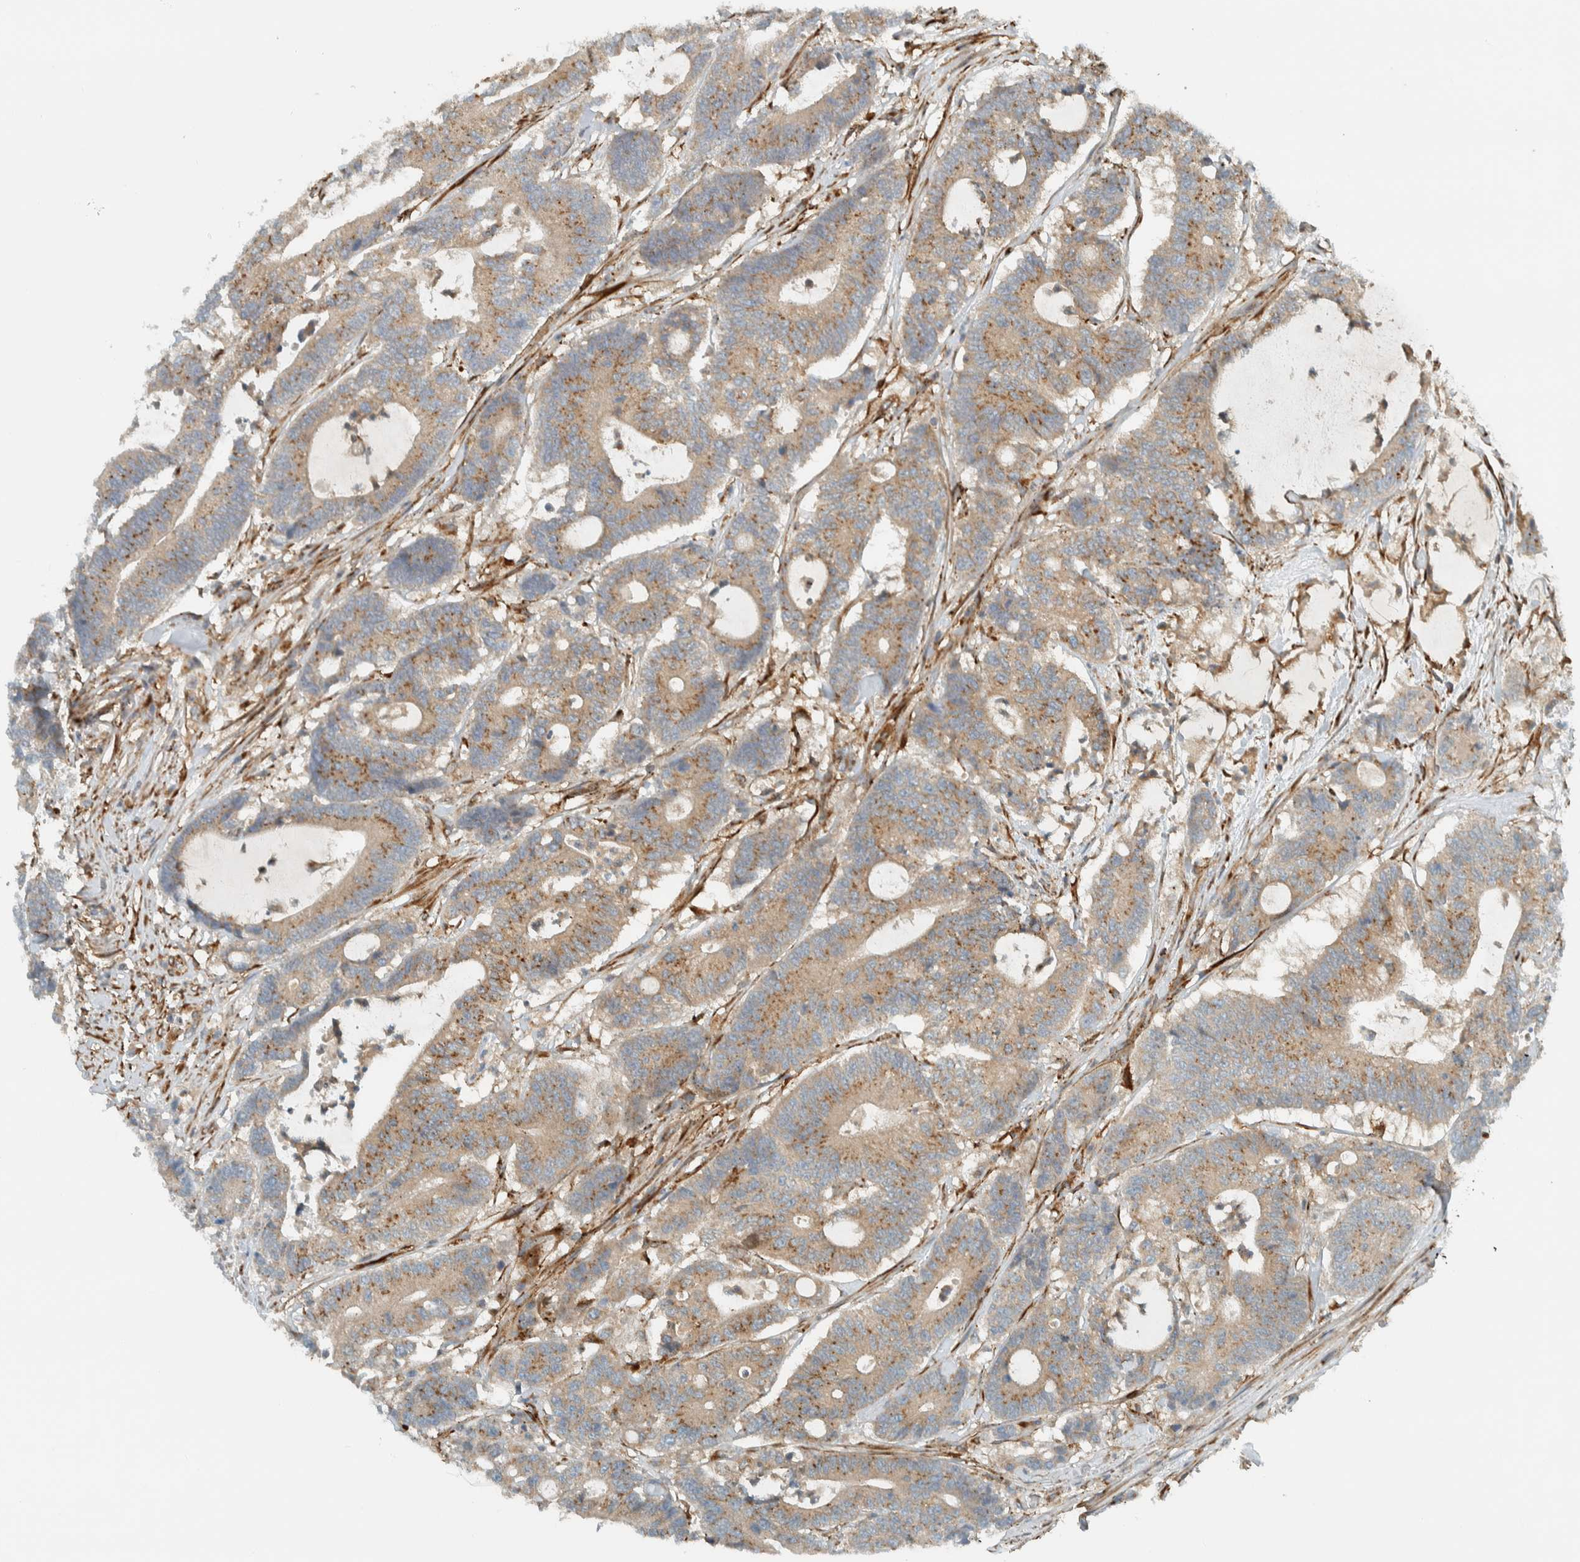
{"staining": {"intensity": "weak", "quantity": ">75%", "location": "cytoplasmic/membranous"}, "tissue": "colorectal cancer", "cell_type": "Tumor cells", "image_type": "cancer", "snomed": [{"axis": "morphology", "description": "Adenocarcinoma, NOS"}, {"axis": "topography", "description": "Colon"}], "caption": "Human adenocarcinoma (colorectal) stained with a protein marker displays weak staining in tumor cells.", "gene": "EXOC7", "patient": {"sex": "female", "age": 84}}